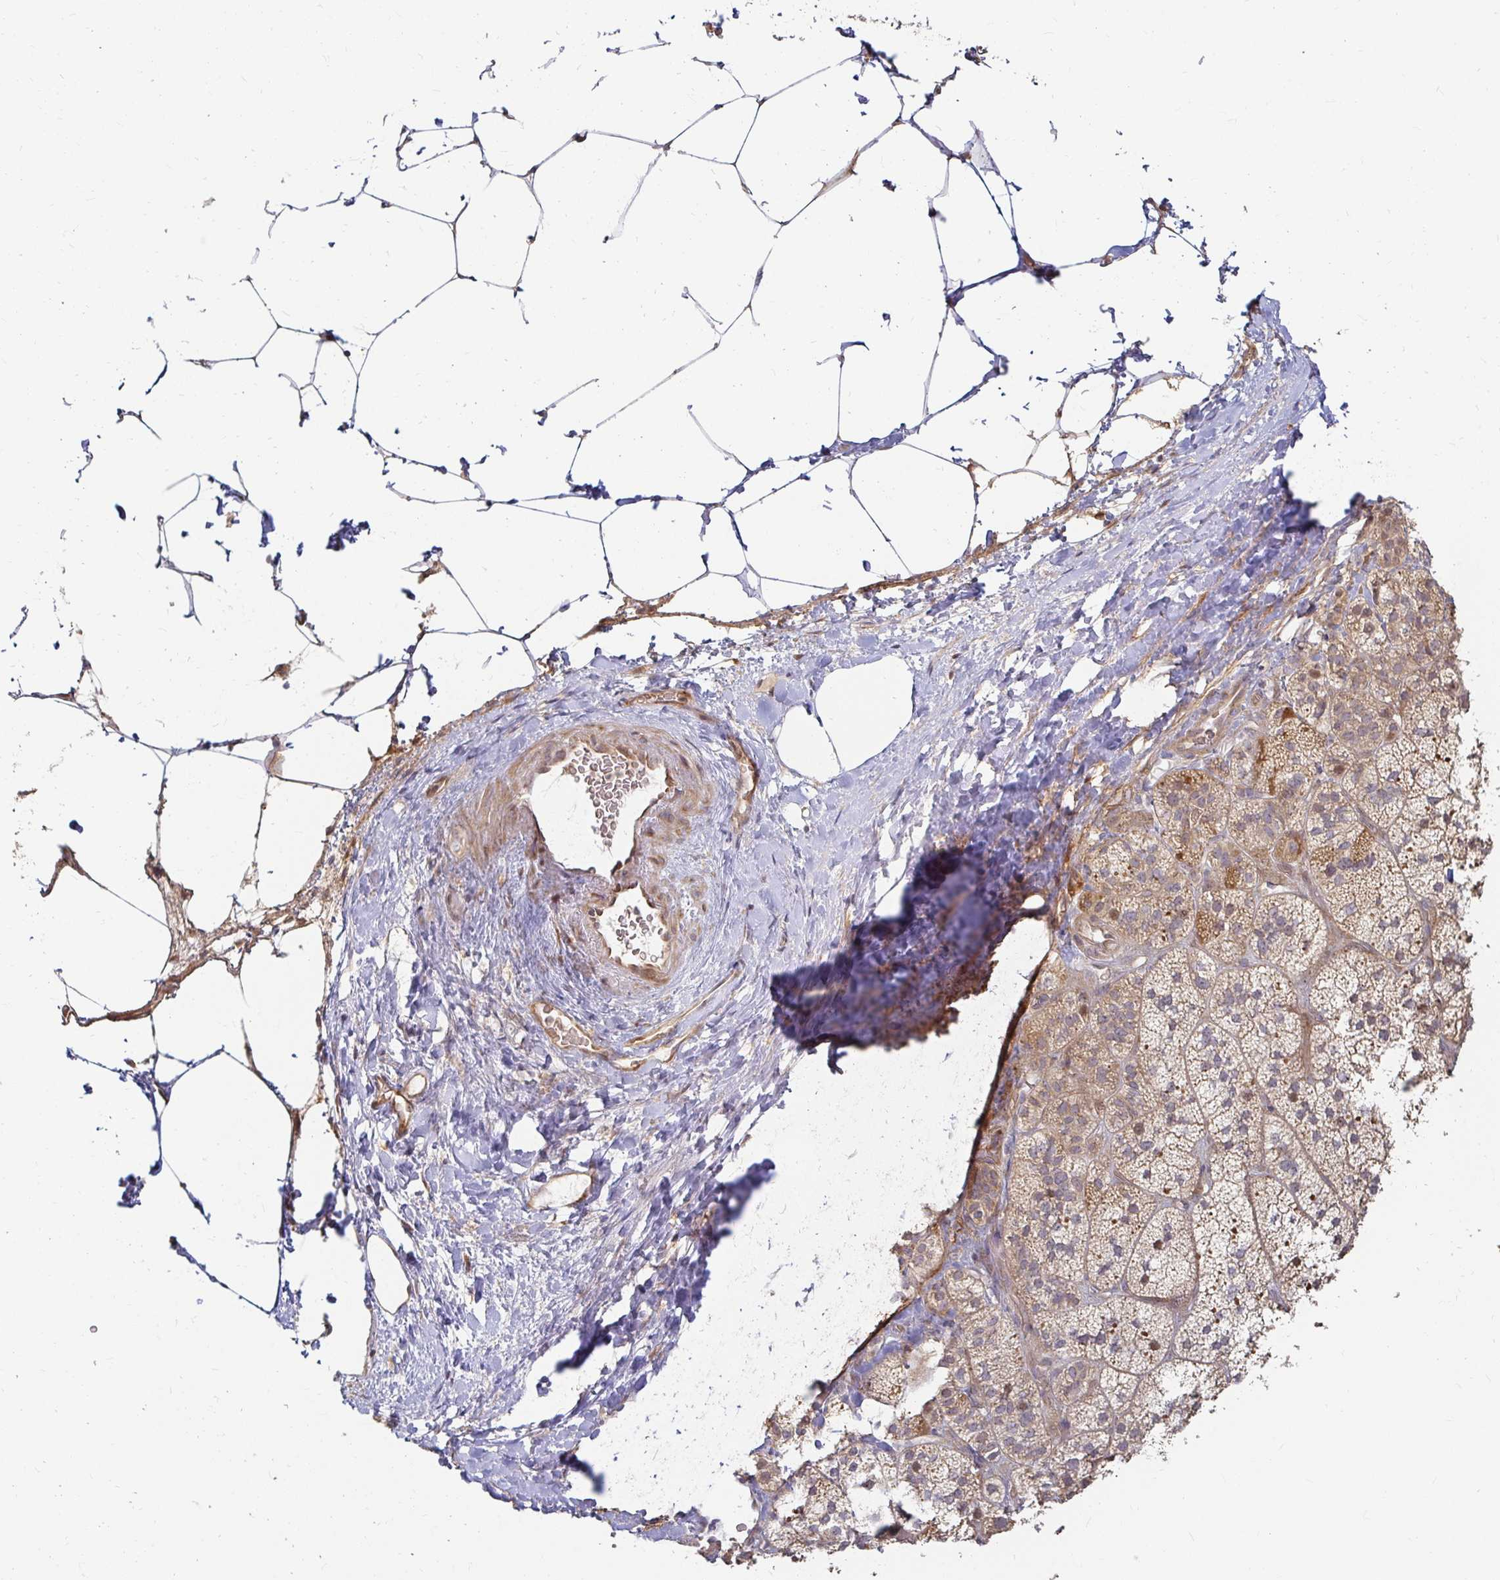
{"staining": {"intensity": "moderate", "quantity": "25%-75%", "location": "cytoplasmic/membranous"}, "tissue": "adrenal gland", "cell_type": "Glandular cells", "image_type": "normal", "snomed": [{"axis": "morphology", "description": "Normal tissue, NOS"}, {"axis": "topography", "description": "Adrenal gland"}], "caption": "Glandular cells show moderate cytoplasmic/membranous staining in approximately 25%-75% of cells in benign adrenal gland.", "gene": "CAST", "patient": {"sex": "male", "age": 57}}